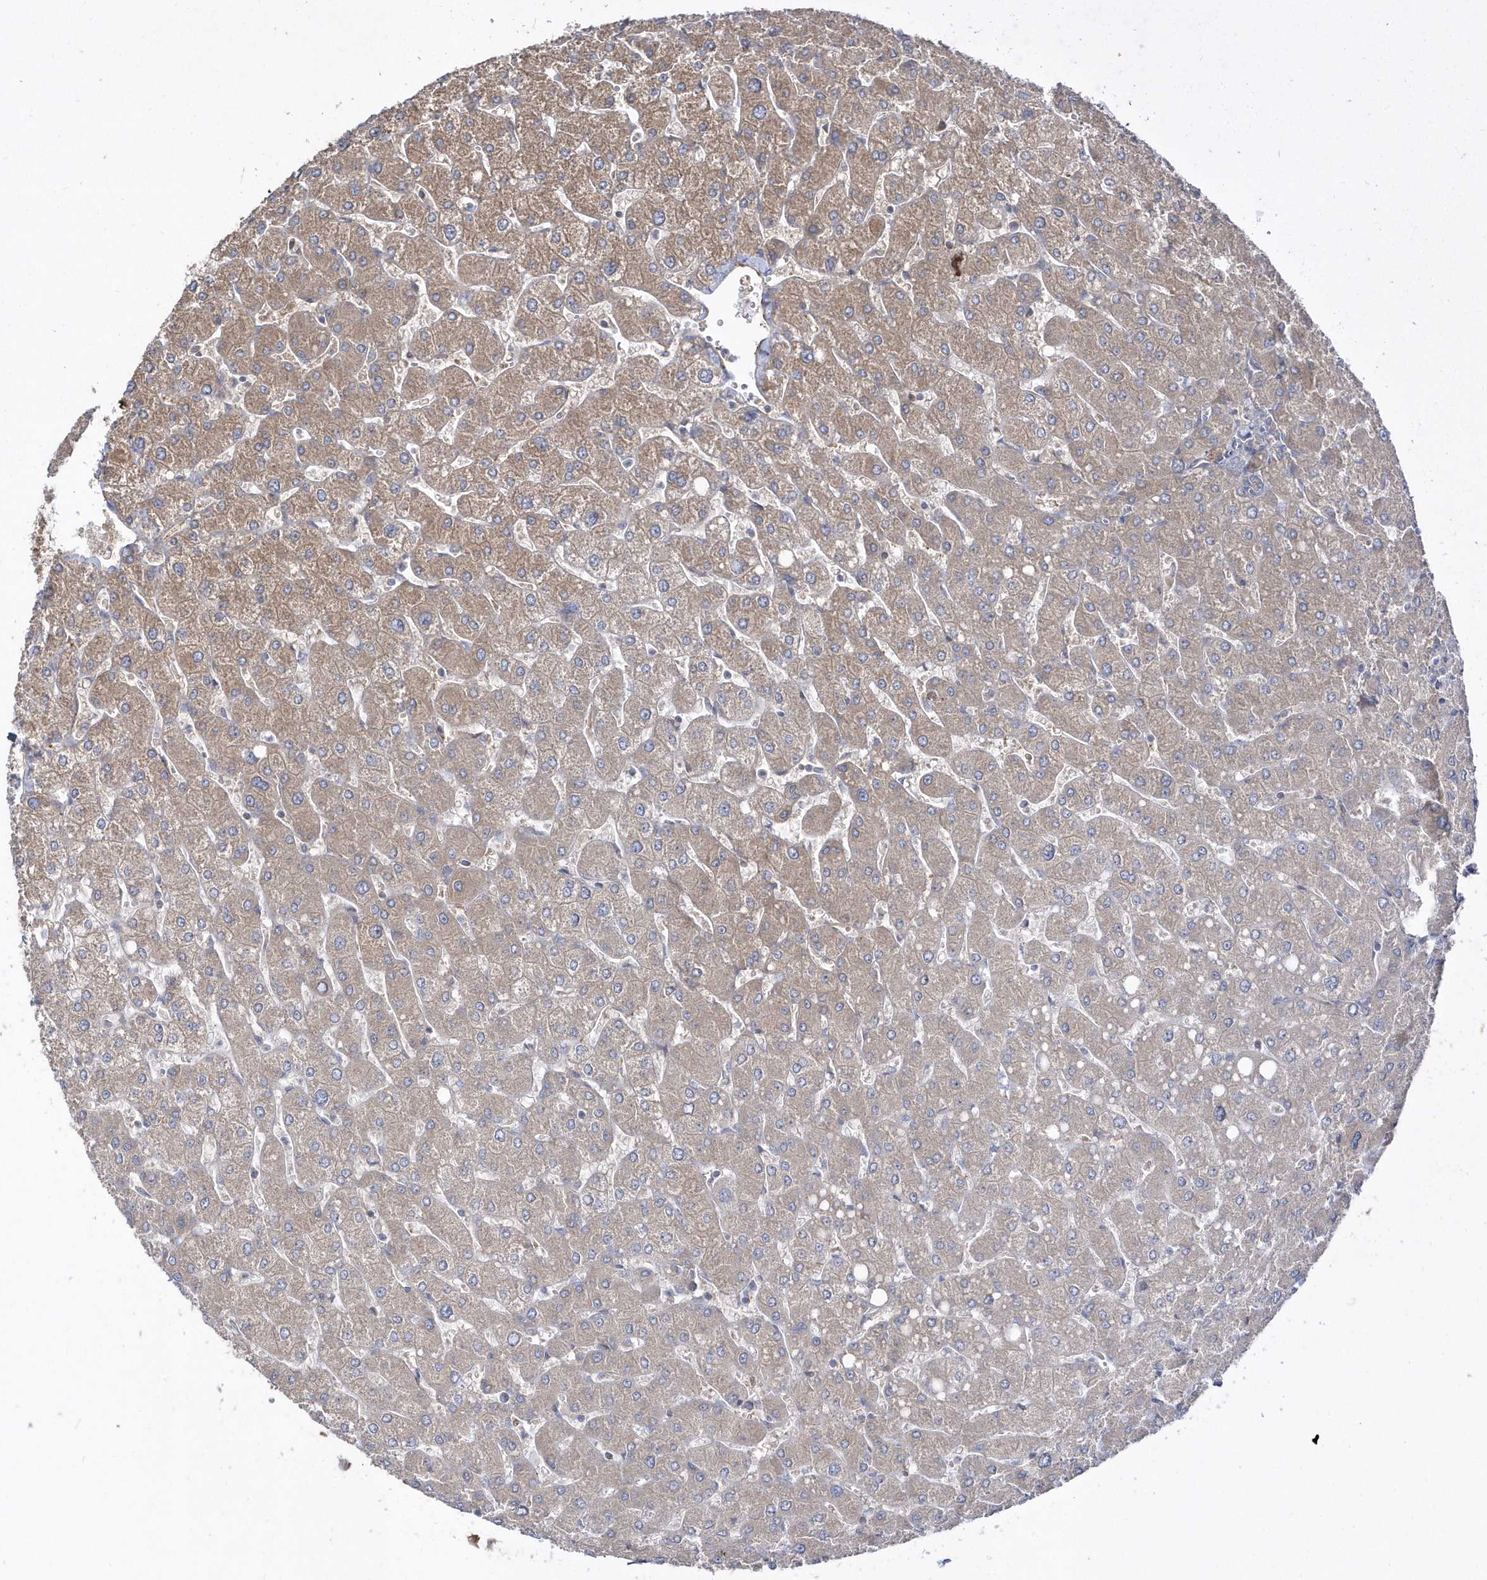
{"staining": {"intensity": "weak", "quantity": "<25%", "location": "cytoplasmic/membranous"}, "tissue": "liver", "cell_type": "Cholangiocytes", "image_type": "normal", "snomed": [{"axis": "morphology", "description": "Normal tissue, NOS"}, {"axis": "topography", "description": "Liver"}], "caption": "Protein analysis of unremarkable liver shows no significant expression in cholangiocytes.", "gene": "LEXM", "patient": {"sex": "male", "age": 55}}